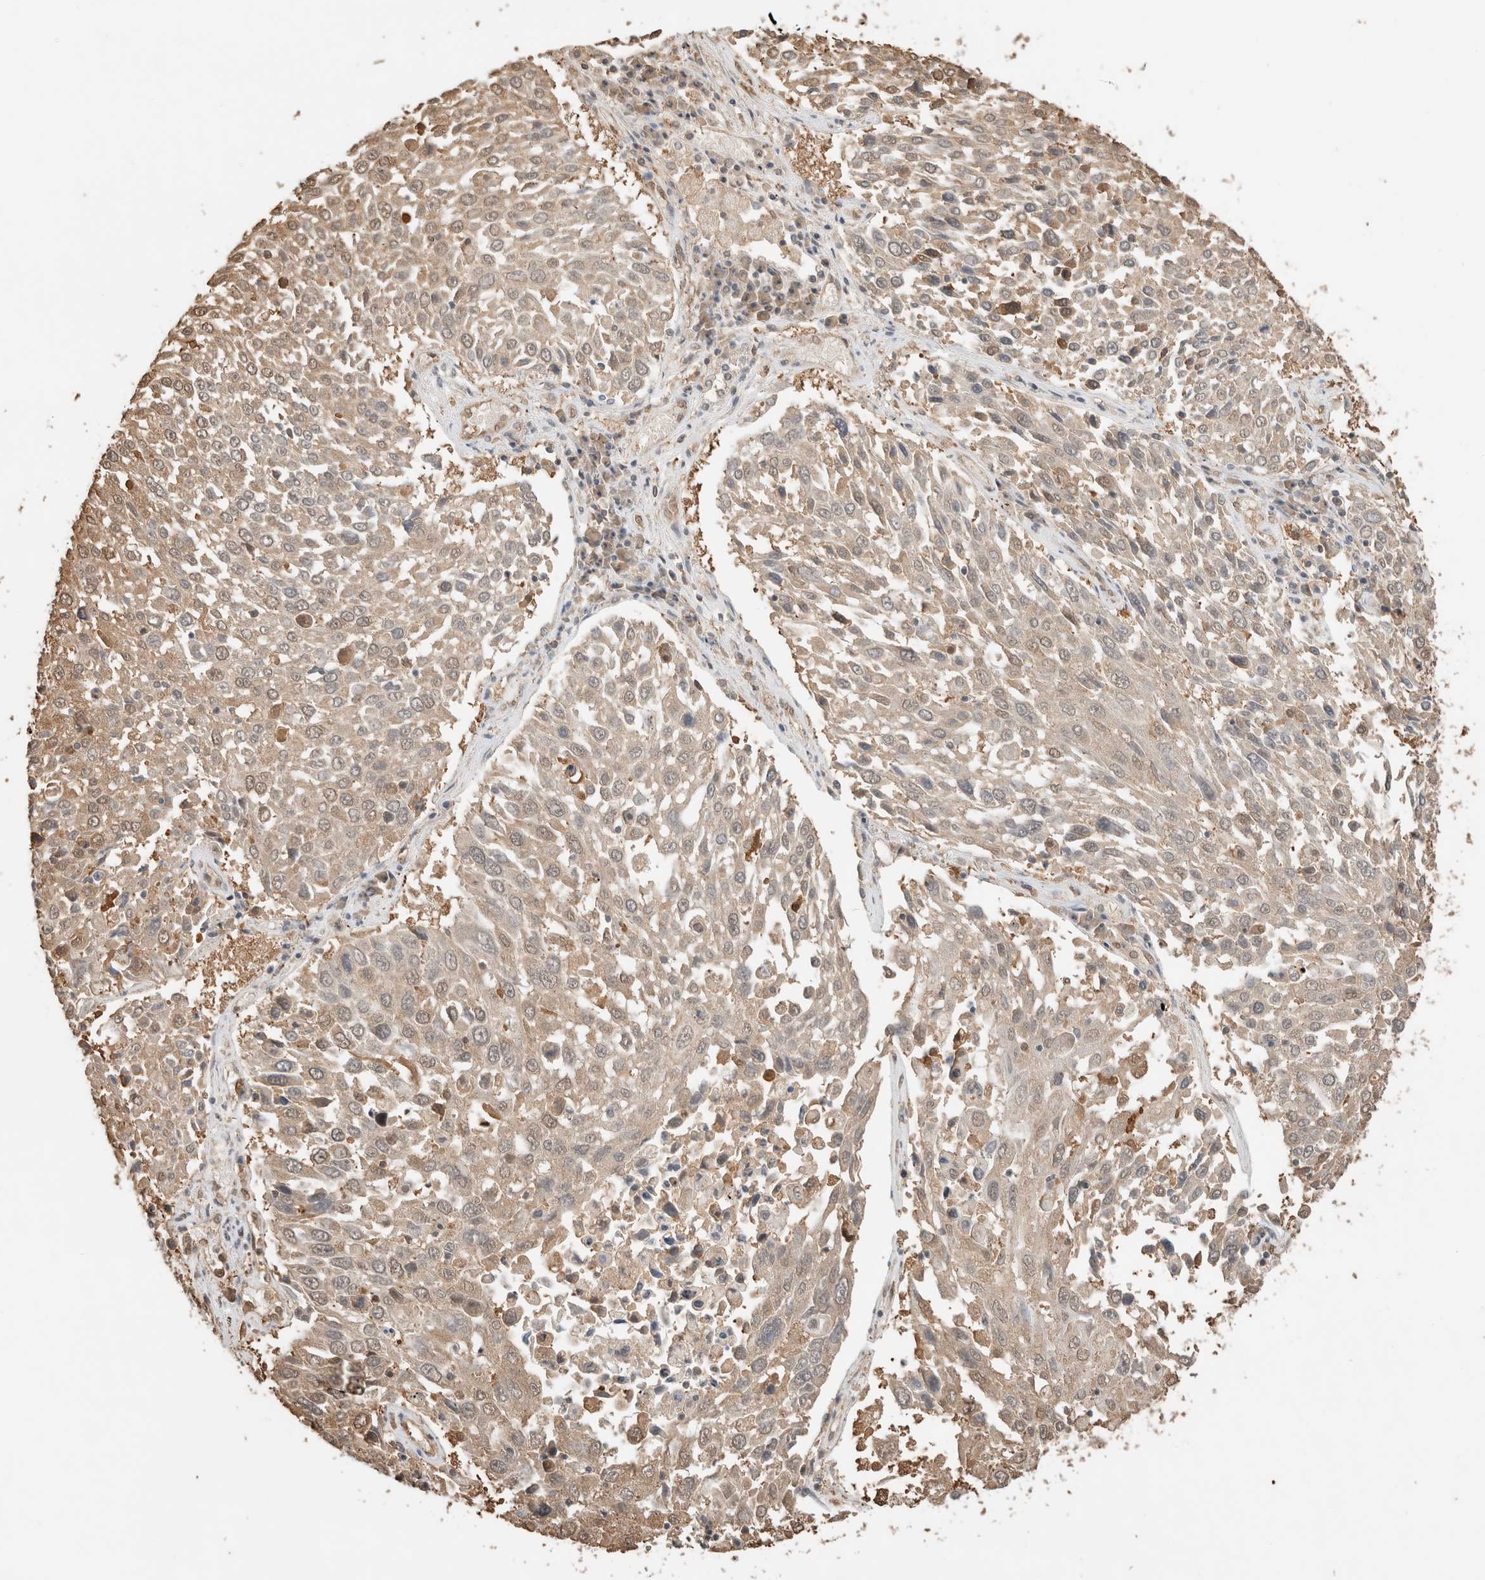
{"staining": {"intensity": "weak", "quantity": "25%-75%", "location": "cytoplasmic/membranous,nuclear"}, "tissue": "lung cancer", "cell_type": "Tumor cells", "image_type": "cancer", "snomed": [{"axis": "morphology", "description": "Squamous cell carcinoma, NOS"}, {"axis": "topography", "description": "Lung"}], "caption": "IHC staining of squamous cell carcinoma (lung), which reveals low levels of weak cytoplasmic/membranous and nuclear staining in about 25%-75% of tumor cells indicating weak cytoplasmic/membranous and nuclear protein expression. The staining was performed using DAB (brown) for protein detection and nuclei were counterstained in hematoxylin (blue).", "gene": "YWHAH", "patient": {"sex": "male", "age": 65}}